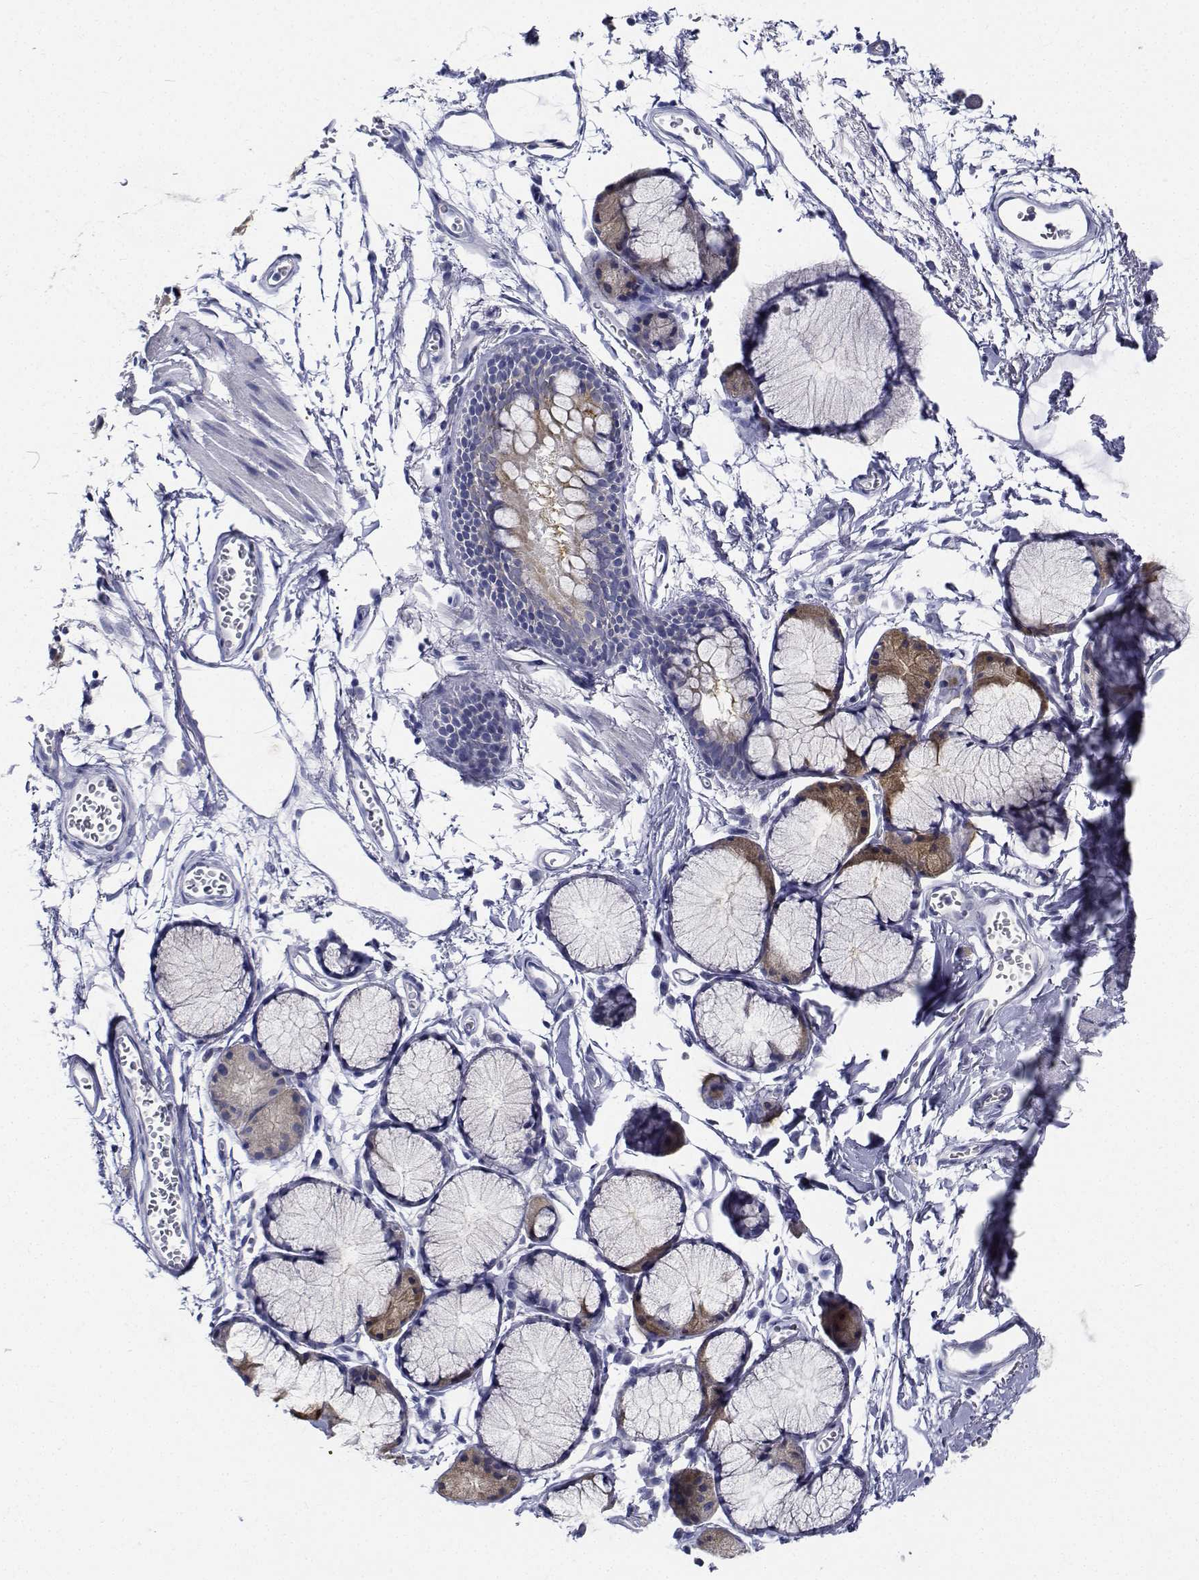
{"staining": {"intensity": "negative", "quantity": "none", "location": "none"}, "tissue": "adipose tissue", "cell_type": "Adipocytes", "image_type": "normal", "snomed": [{"axis": "morphology", "description": "Normal tissue, NOS"}, {"axis": "topography", "description": "Cartilage tissue"}, {"axis": "topography", "description": "Bronchus"}], "caption": "Immunohistochemistry photomicrograph of unremarkable adipose tissue stained for a protein (brown), which demonstrates no positivity in adipocytes. (Brightfield microscopy of DAB (3,3'-diaminobenzidine) IHC at high magnification).", "gene": "CDHR3", "patient": {"sex": "female", "age": 79}}